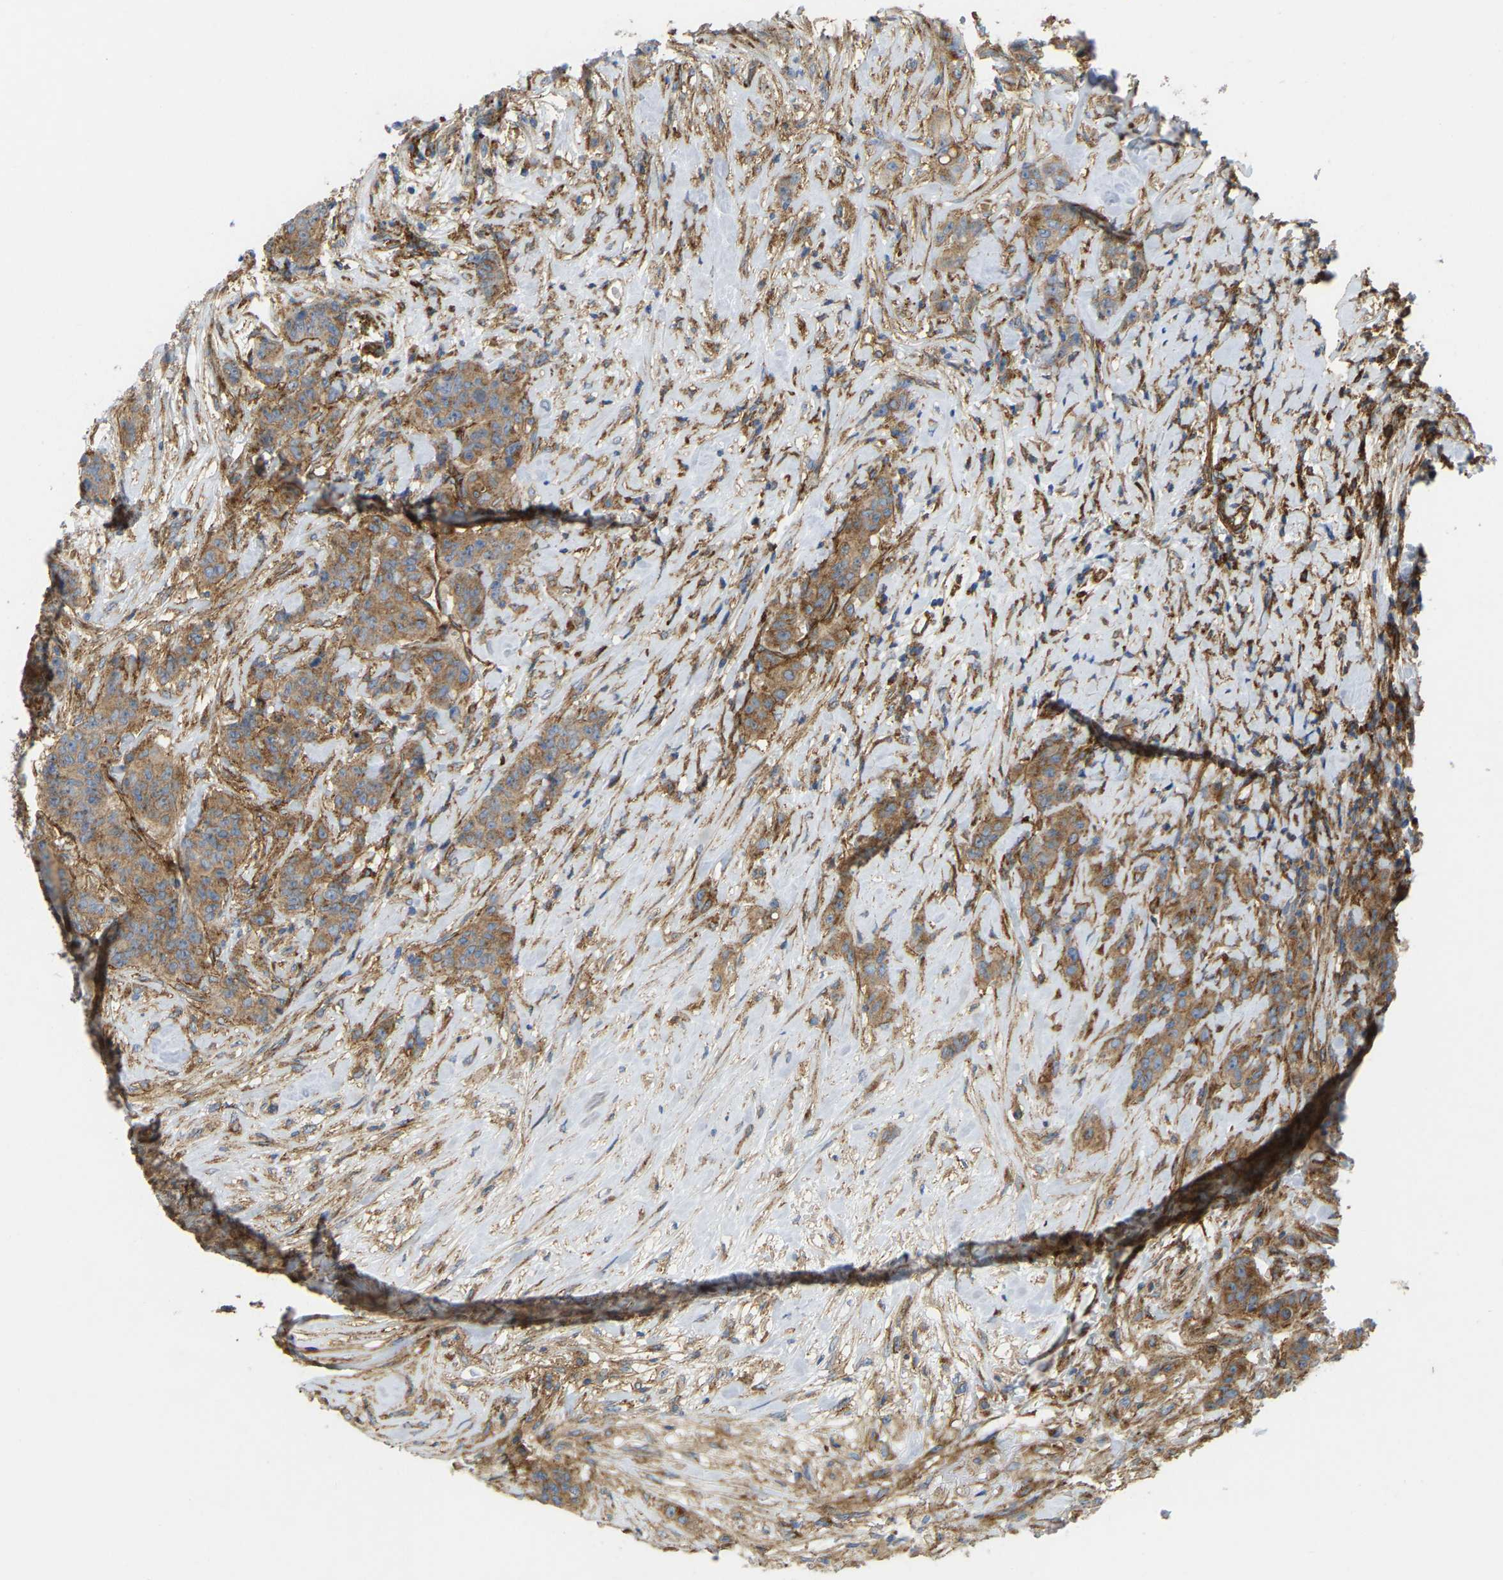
{"staining": {"intensity": "moderate", "quantity": ">75%", "location": "cytoplasmic/membranous"}, "tissue": "breast cancer", "cell_type": "Tumor cells", "image_type": "cancer", "snomed": [{"axis": "morphology", "description": "Duct carcinoma"}, {"axis": "topography", "description": "Breast"}], "caption": "Breast infiltrating ductal carcinoma stained for a protein (brown) displays moderate cytoplasmic/membranous positive positivity in approximately >75% of tumor cells.", "gene": "PICALM", "patient": {"sex": "female", "age": 40}}